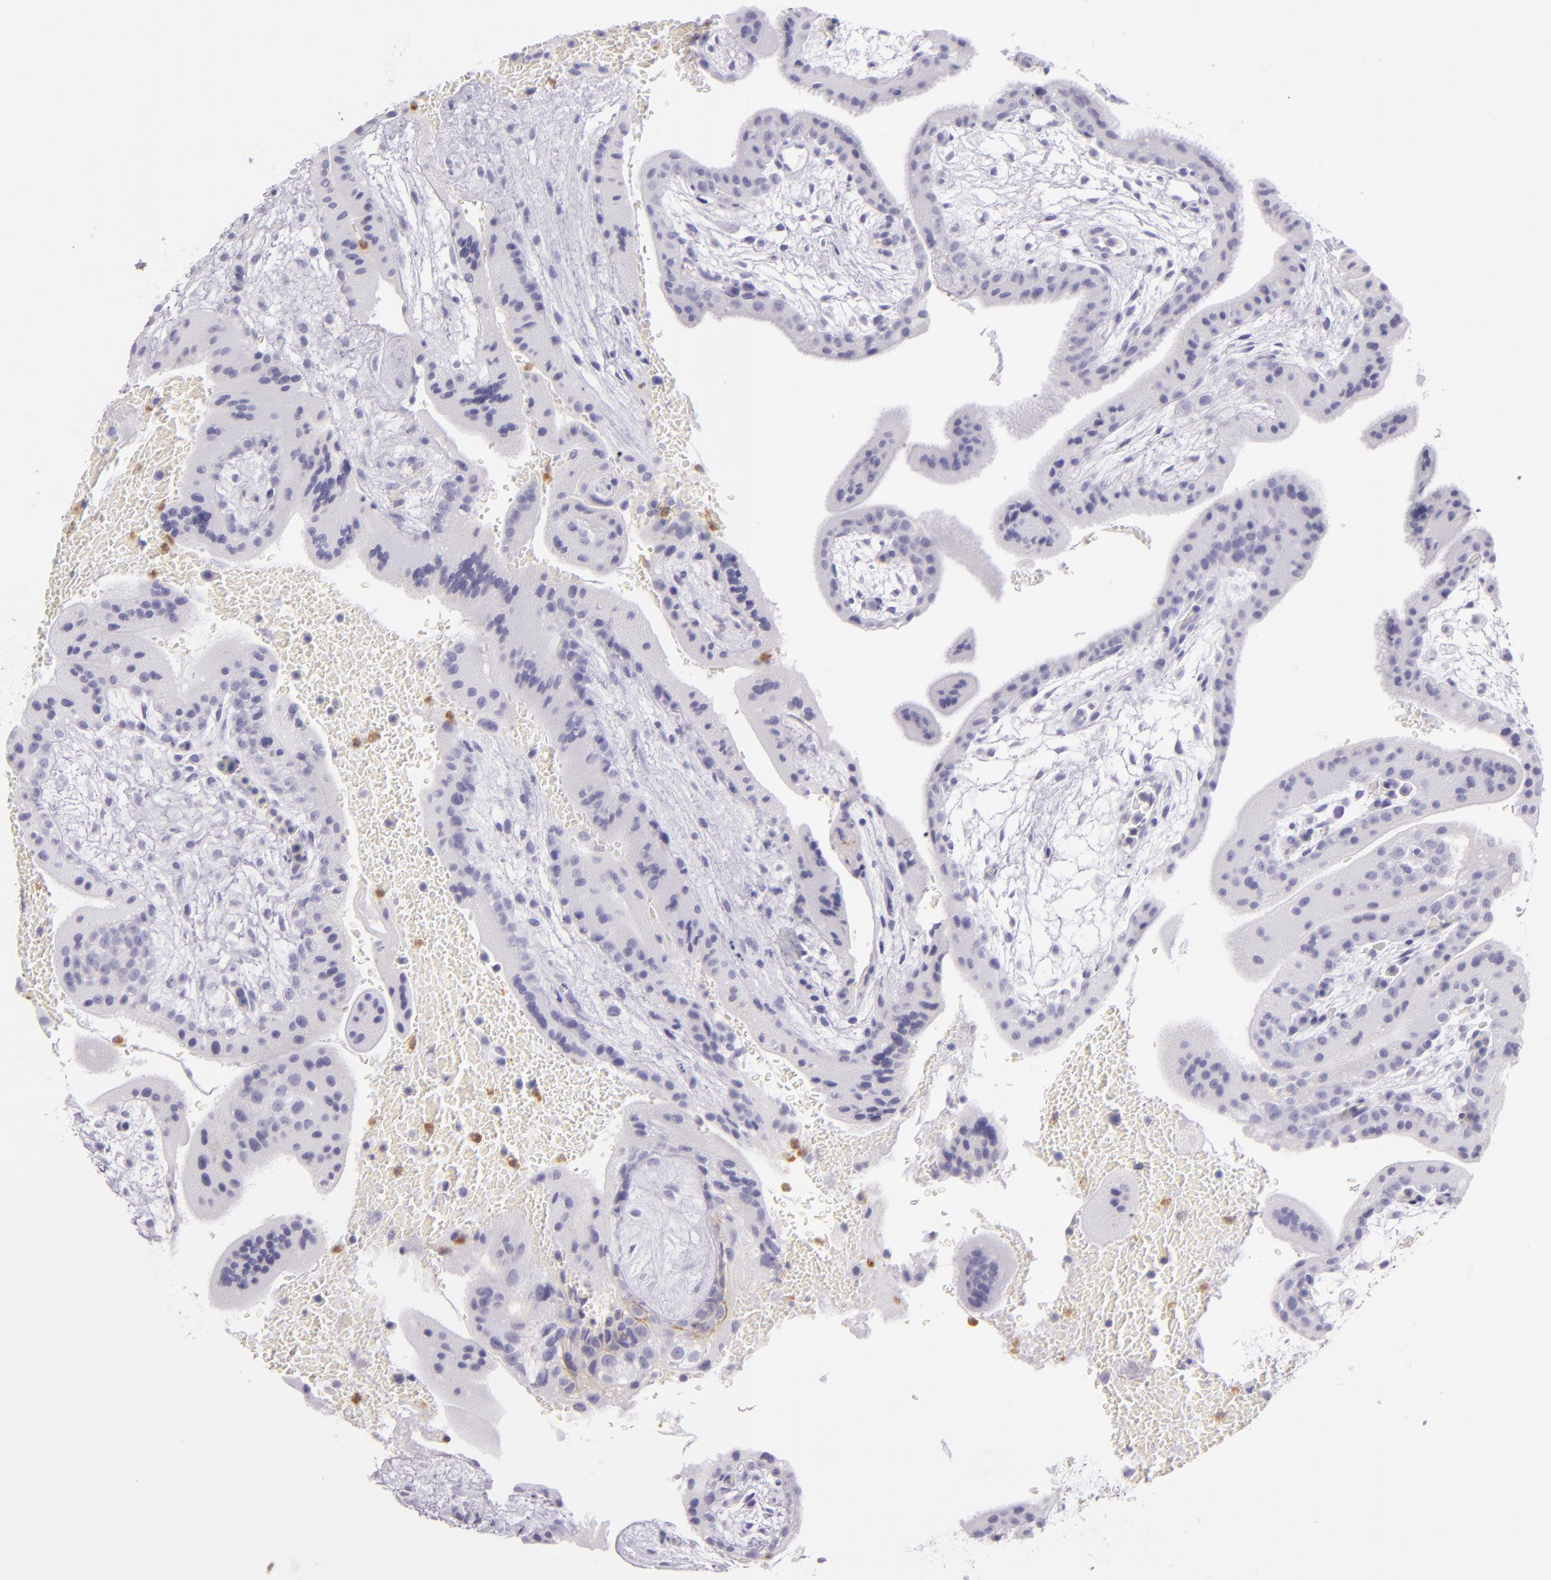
{"staining": {"intensity": "negative", "quantity": "none", "location": "none"}, "tissue": "placenta", "cell_type": "Decidual cells", "image_type": "normal", "snomed": [{"axis": "morphology", "description": "Normal tissue, NOS"}, {"axis": "topography", "description": "Placenta"}], "caption": "DAB immunohistochemical staining of normal placenta exhibits no significant expression in decidual cells.", "gene": "CEACAM1", "patient": {"sex": "female", "age": 35}}